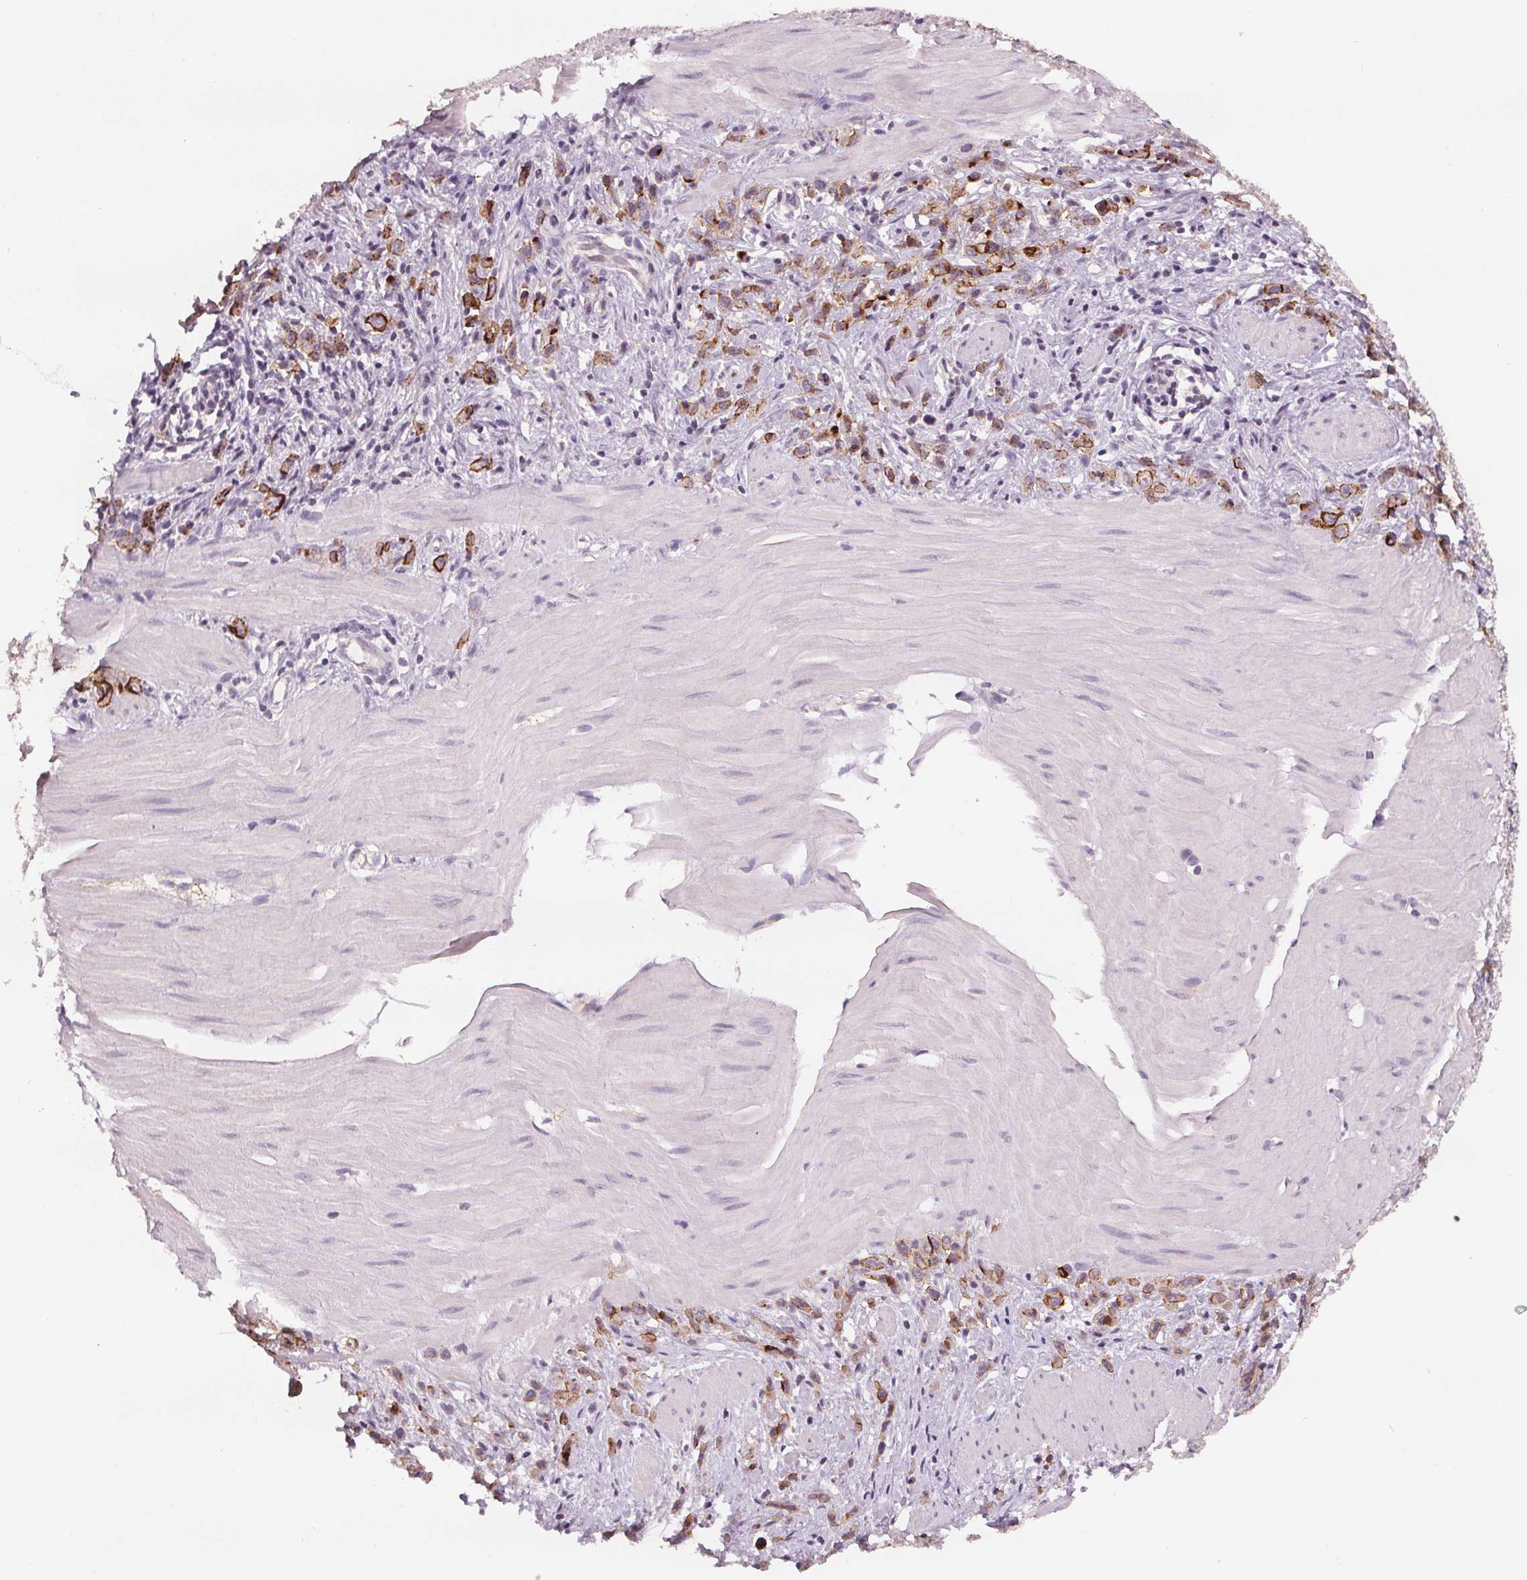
{"staining": {"intensity": "strong", "quantity": ">75%", "location": "cytoplasmic/membranous"}, "tissue": "stomach cancer", "cell_type": "Tumor cells", "image_type": "cancer", "snomed": [{"axis": "morphology", "description": "Adenocarcinoma, NOS"}, {"axis": "topography", "description": "Stomach"}], "caption": "High-magnification brightfield microscopy of stomach cancer (adenocarcinoma) stained with DAB (brown) and counterstained with hematoxylin (blue). tumor cells exhibit strong cytoplasmic/membranous positivity is identified in approximately>75% of cells. (DAB IHC, brown staining for protein, blue staining for nuclei).", "gene": "ATP1A1", "patient": {"sex": "male", "age": 47}}